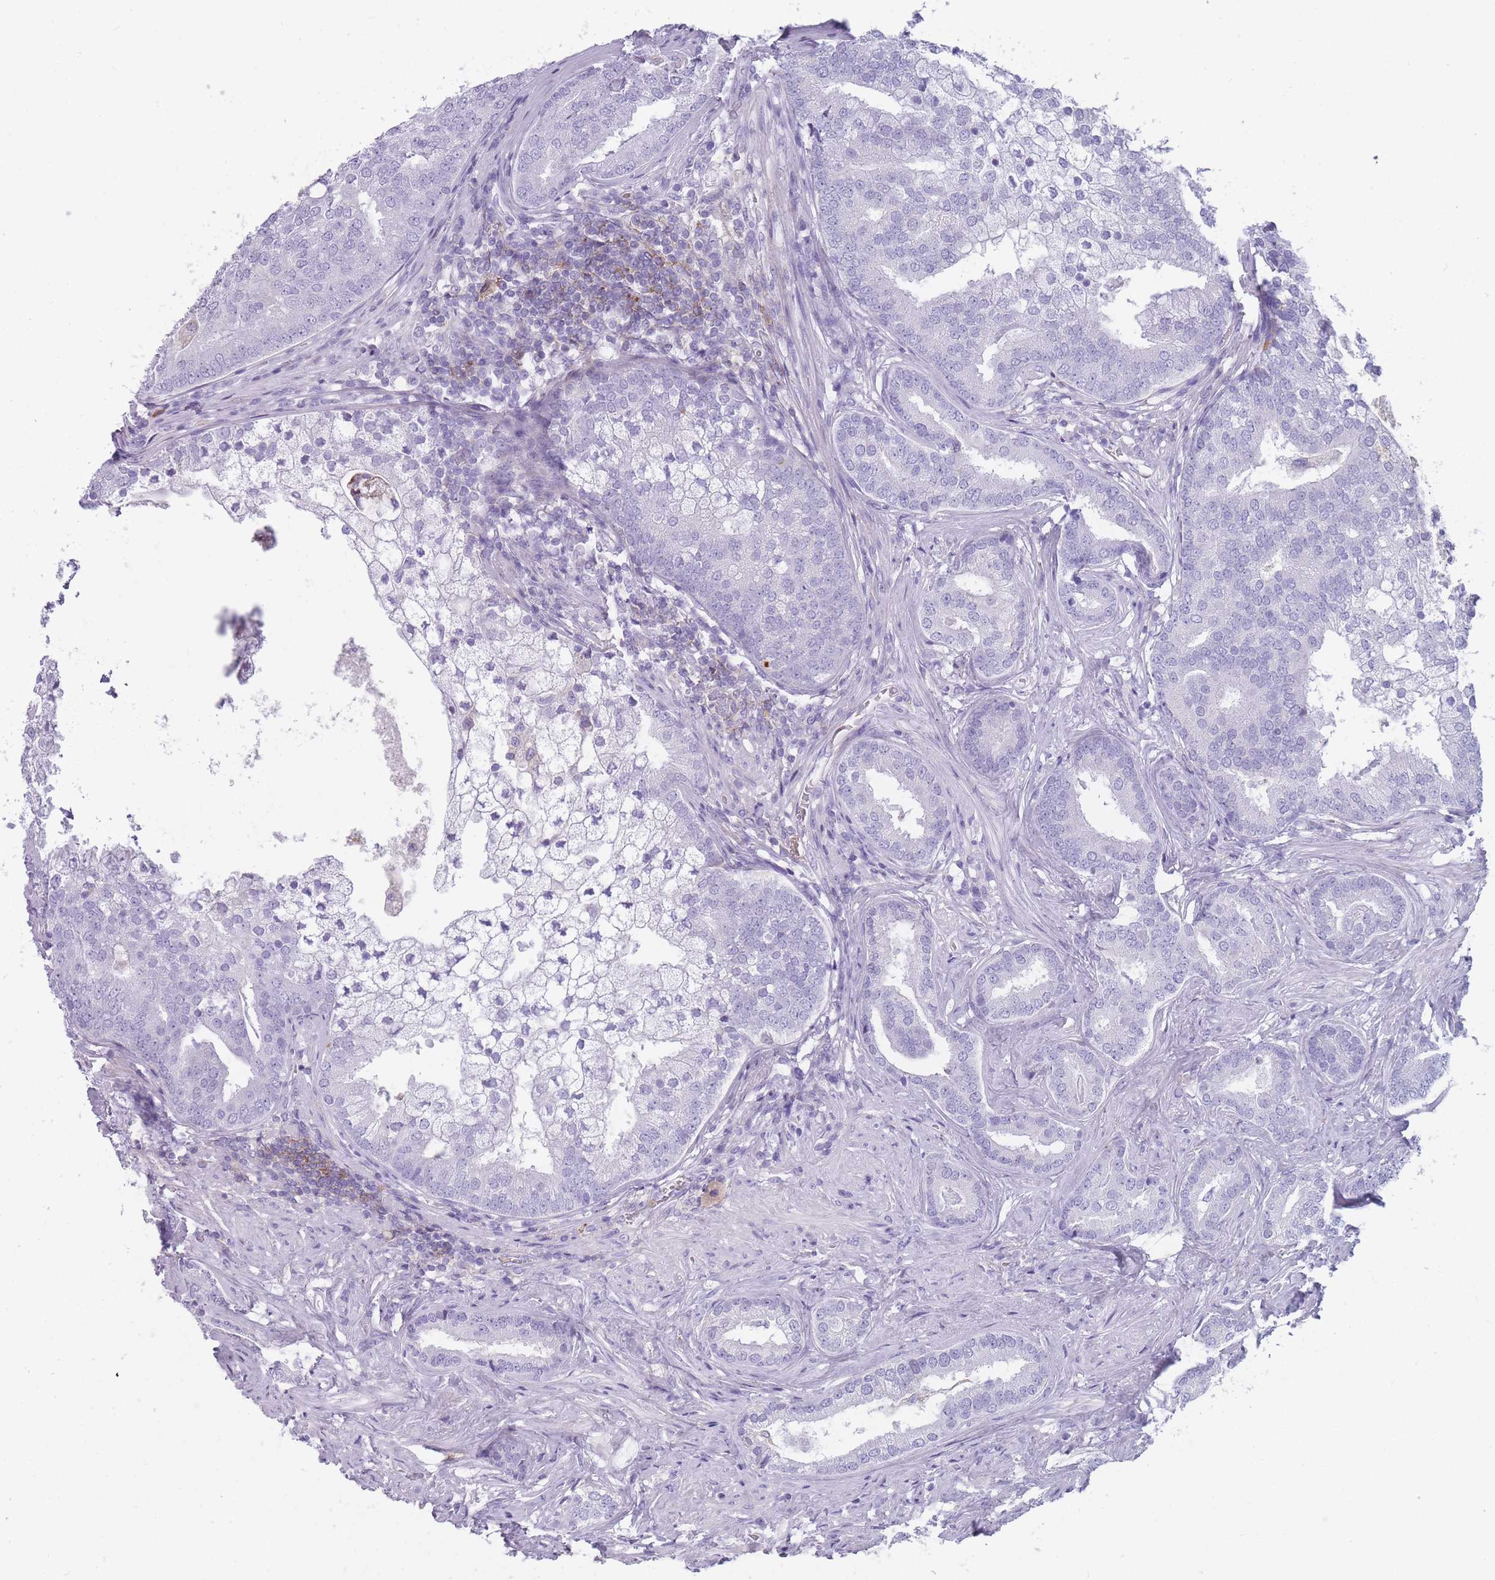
{"staining": {"intensity": "negative", "quantity": "none", "location": "none"}, "tissue": "prostate cancer", "cell_type": "Tumor cells", "image_type": "cancer", "snomed": [{"axis": "morphology", "description": "Adenocarcinoma, High grade"}, {"axis": "topography", "description": "Prostate"}], "caption": "An image of prostate cancer stained for a protein displays no brown staining in tumor cells.", "gene": "CR1L", "patient": {"sex": "male", "age": 55}}